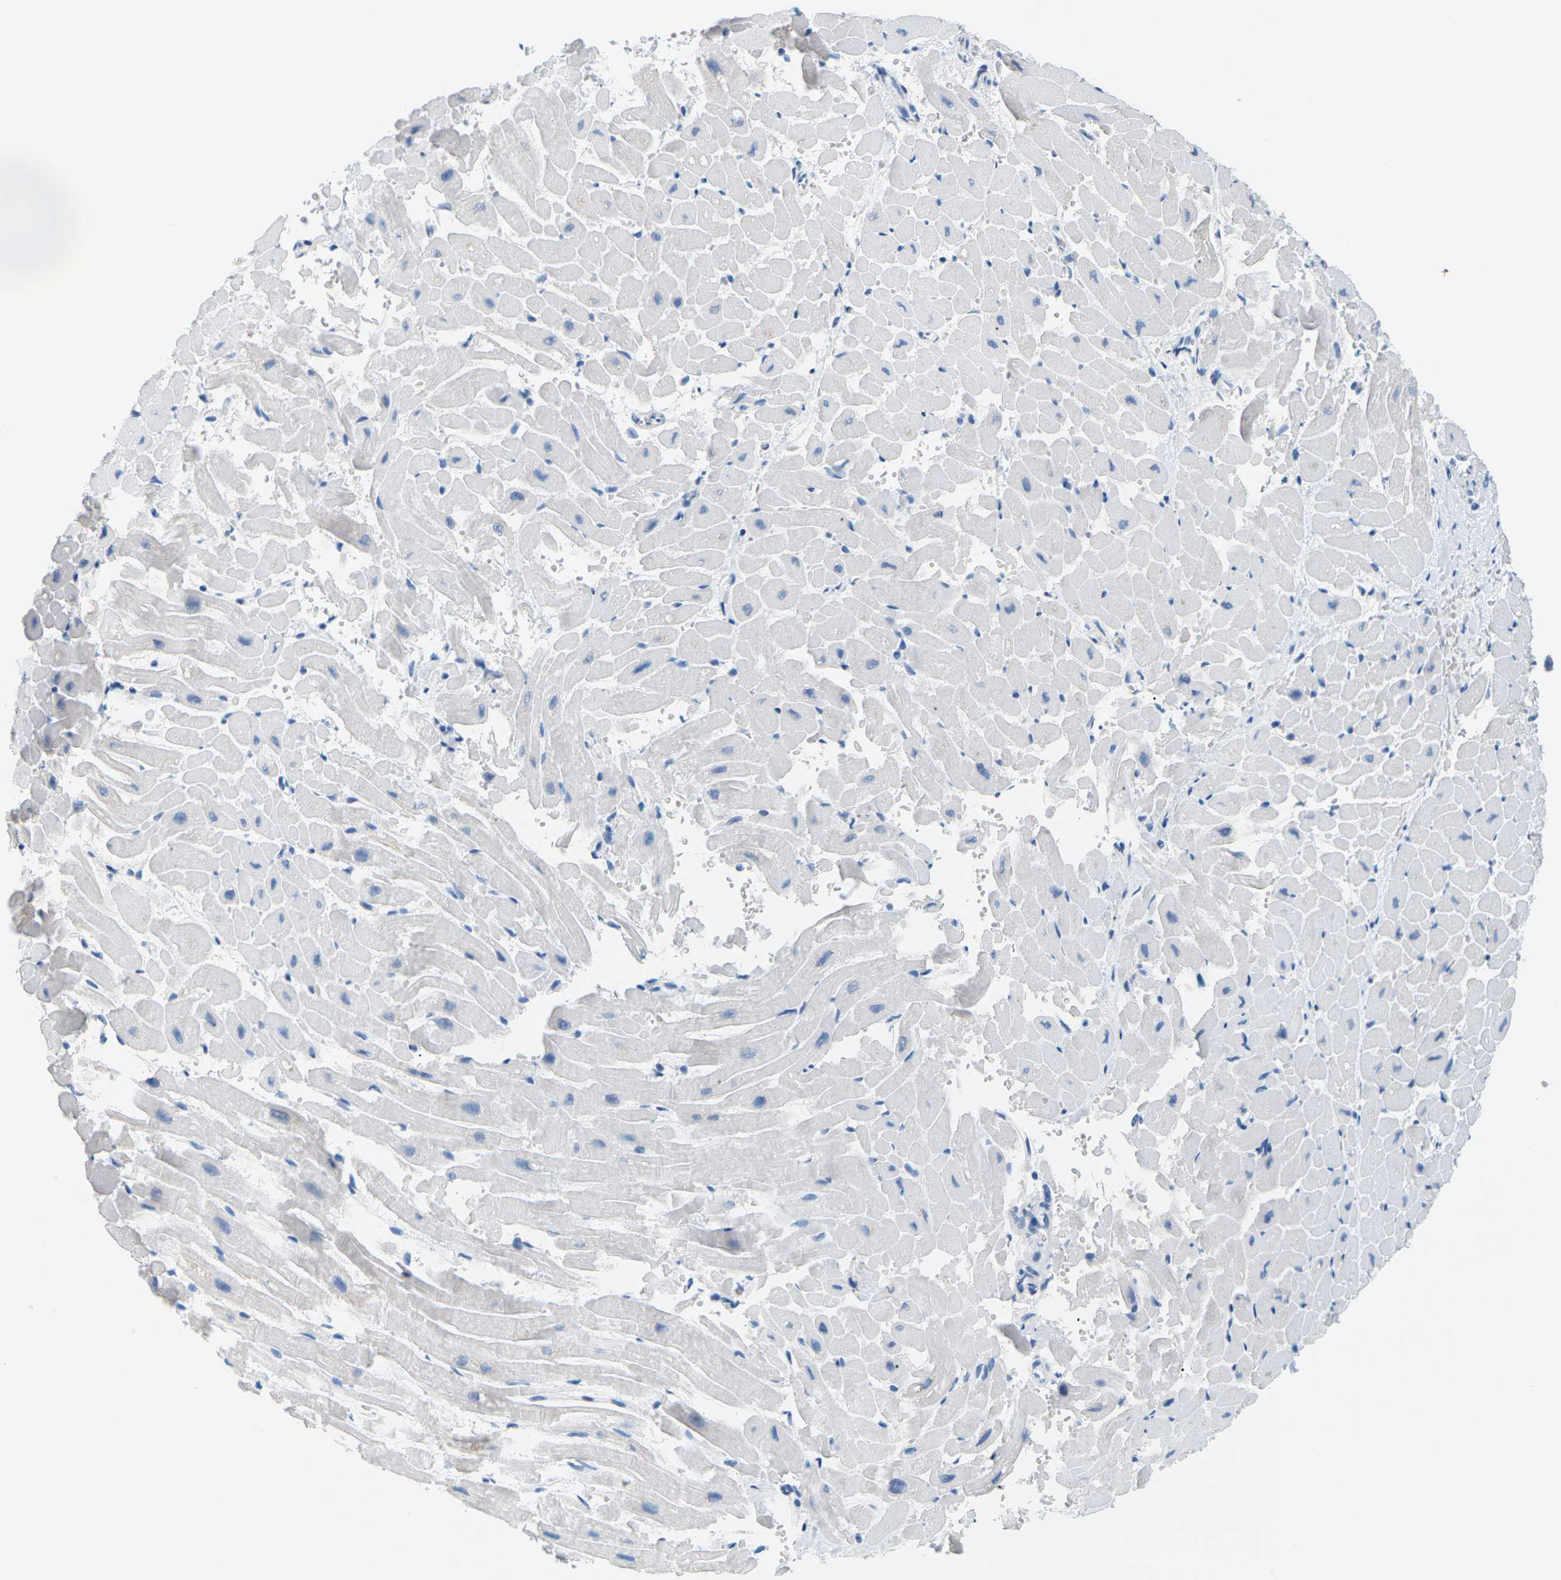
{"staining": {"intensity": "negative", "quantity": "none", "location": "none"}, "tissue": "heart muscle", "cell_type": "Cardiomyocytes", "image_type": "normal", "snomed": [{"axis": "morphology", "description": "Normal tissue, NOS"}, {"axis": "topography", "description": "Heart"}], "caption": "Protein analysis of unremarkable heart muscle demonstrates no significant staining in cardiomyocytes.", "gene": "SLC12A1", "patient": {"sex": "male", "age": 45}}